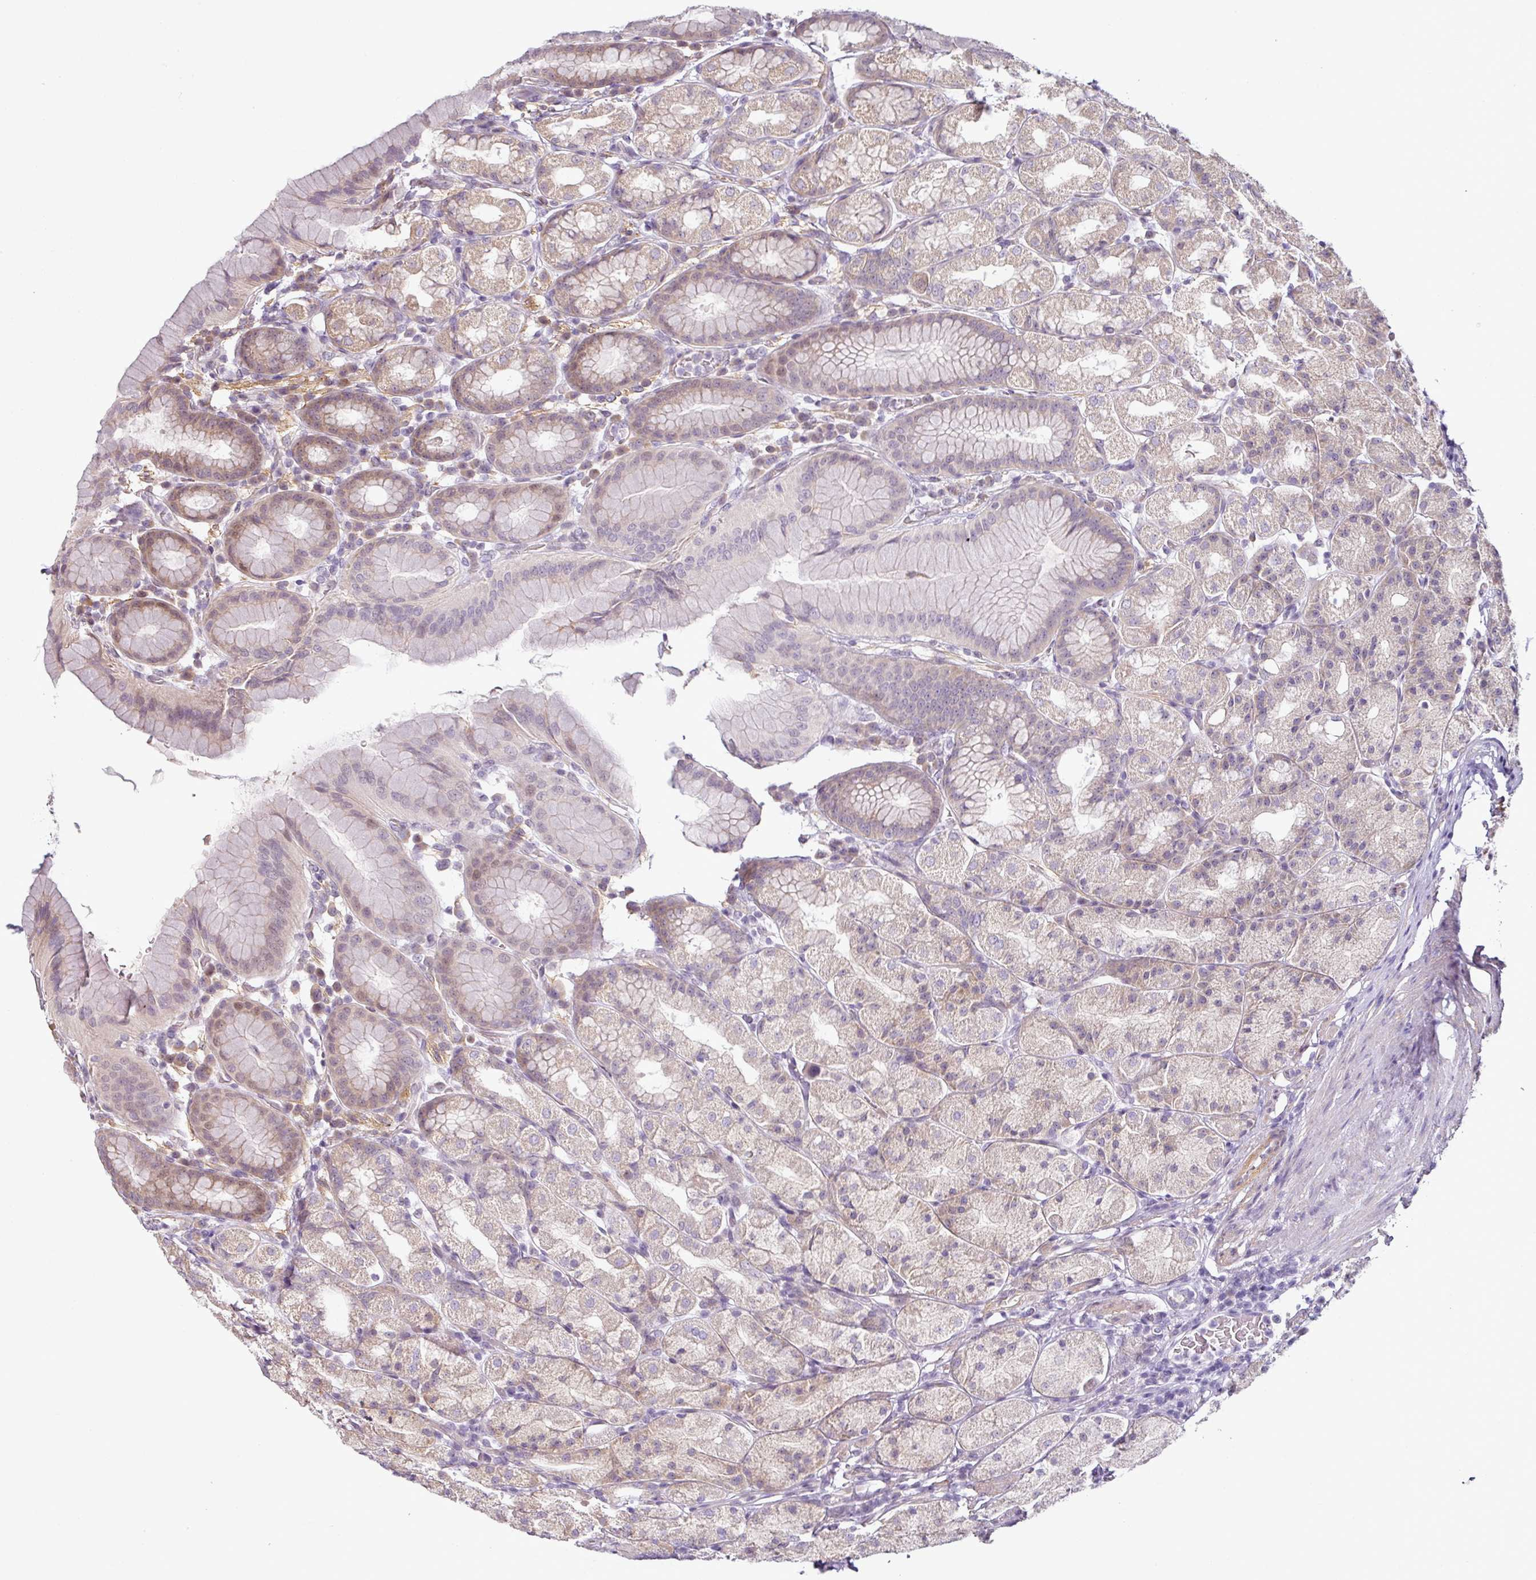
{"staining": {"intensity": "weak", "quantity": "25%-75%", "location": "cytoplasmic/membranous,nuclear"}, "tissue": "stomach", "cell_type": "Glandular cells", "image_type": "normal", "snomed": [{"axis": "morphology", "description": "Normal tissue, NOS"}, {"axis": "topography", "description": "Stomach, upper"}, {"axis": "topography", "description": "Stomach"}], "caption": "Immunohistochemistry (DAB (3,3'-diaminobenzidine)) staining of unremarkable human stomach demonstrates weak cytoplasmic/membranous,nuclear protein staining in about 25%-75% of glandular cells.", "gene": "OR52D1", "patient": {"sex": "male", "age": 68}}